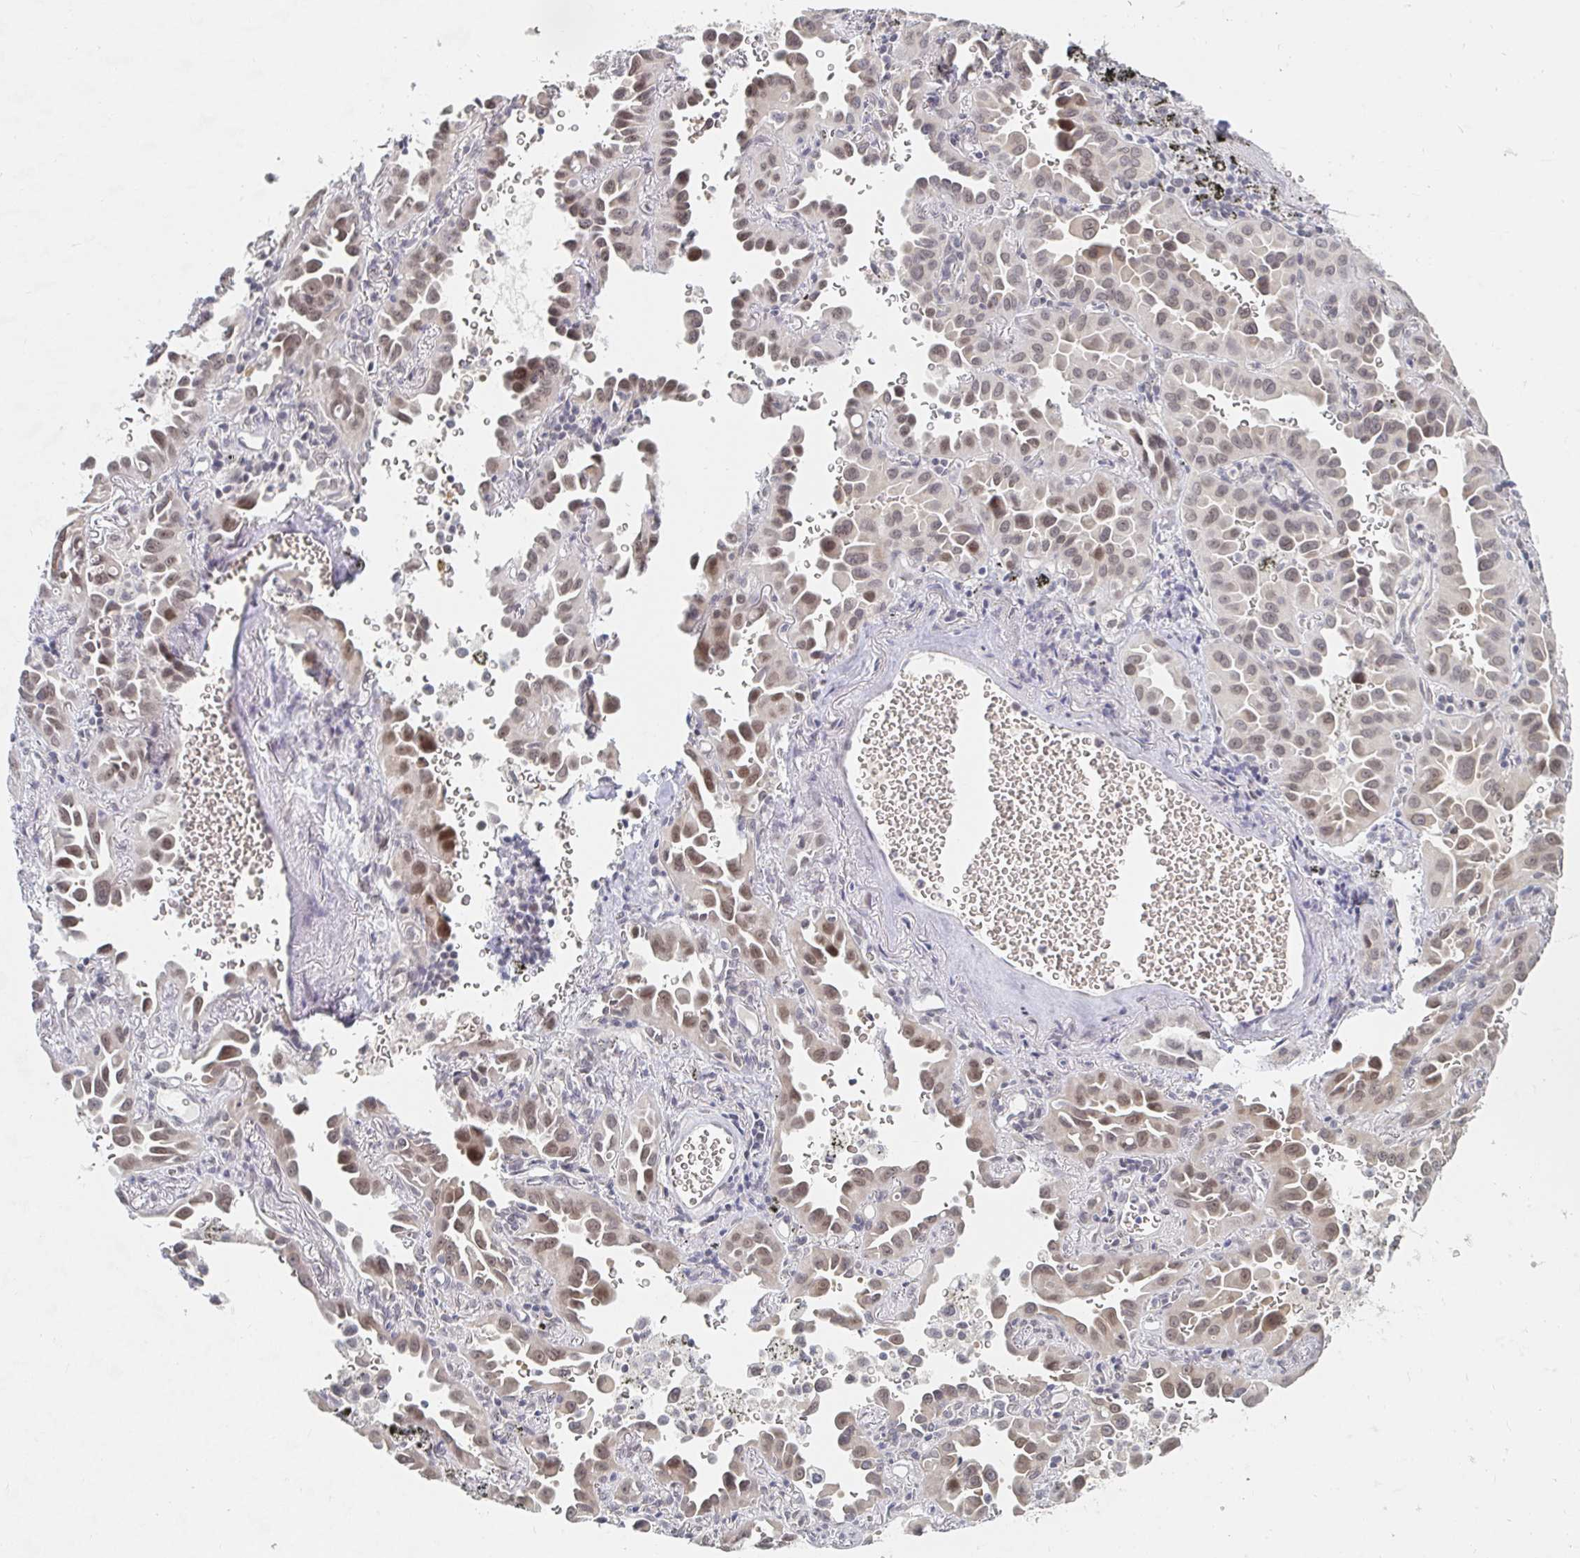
{"staining": {"intensity": "moderate", "quantity": ">75%", "location": "nuclear"}, "tissue": "lung cancer", "cell_type": "Tumor cells", "image_type": "cancer", "snomed": [{"axis": "morphology", "description": "Adenocarcinoma, NOS"}, {"axis": "topography", "description": "Lung"}], "caption": "This is an image of IHC staining of lung cancer (adenocarcinoma), which shows moderate positivity in the nuclear of tumor cells.", "gene": "CHD2", "patient": {"sex": "male", "age": 68}}